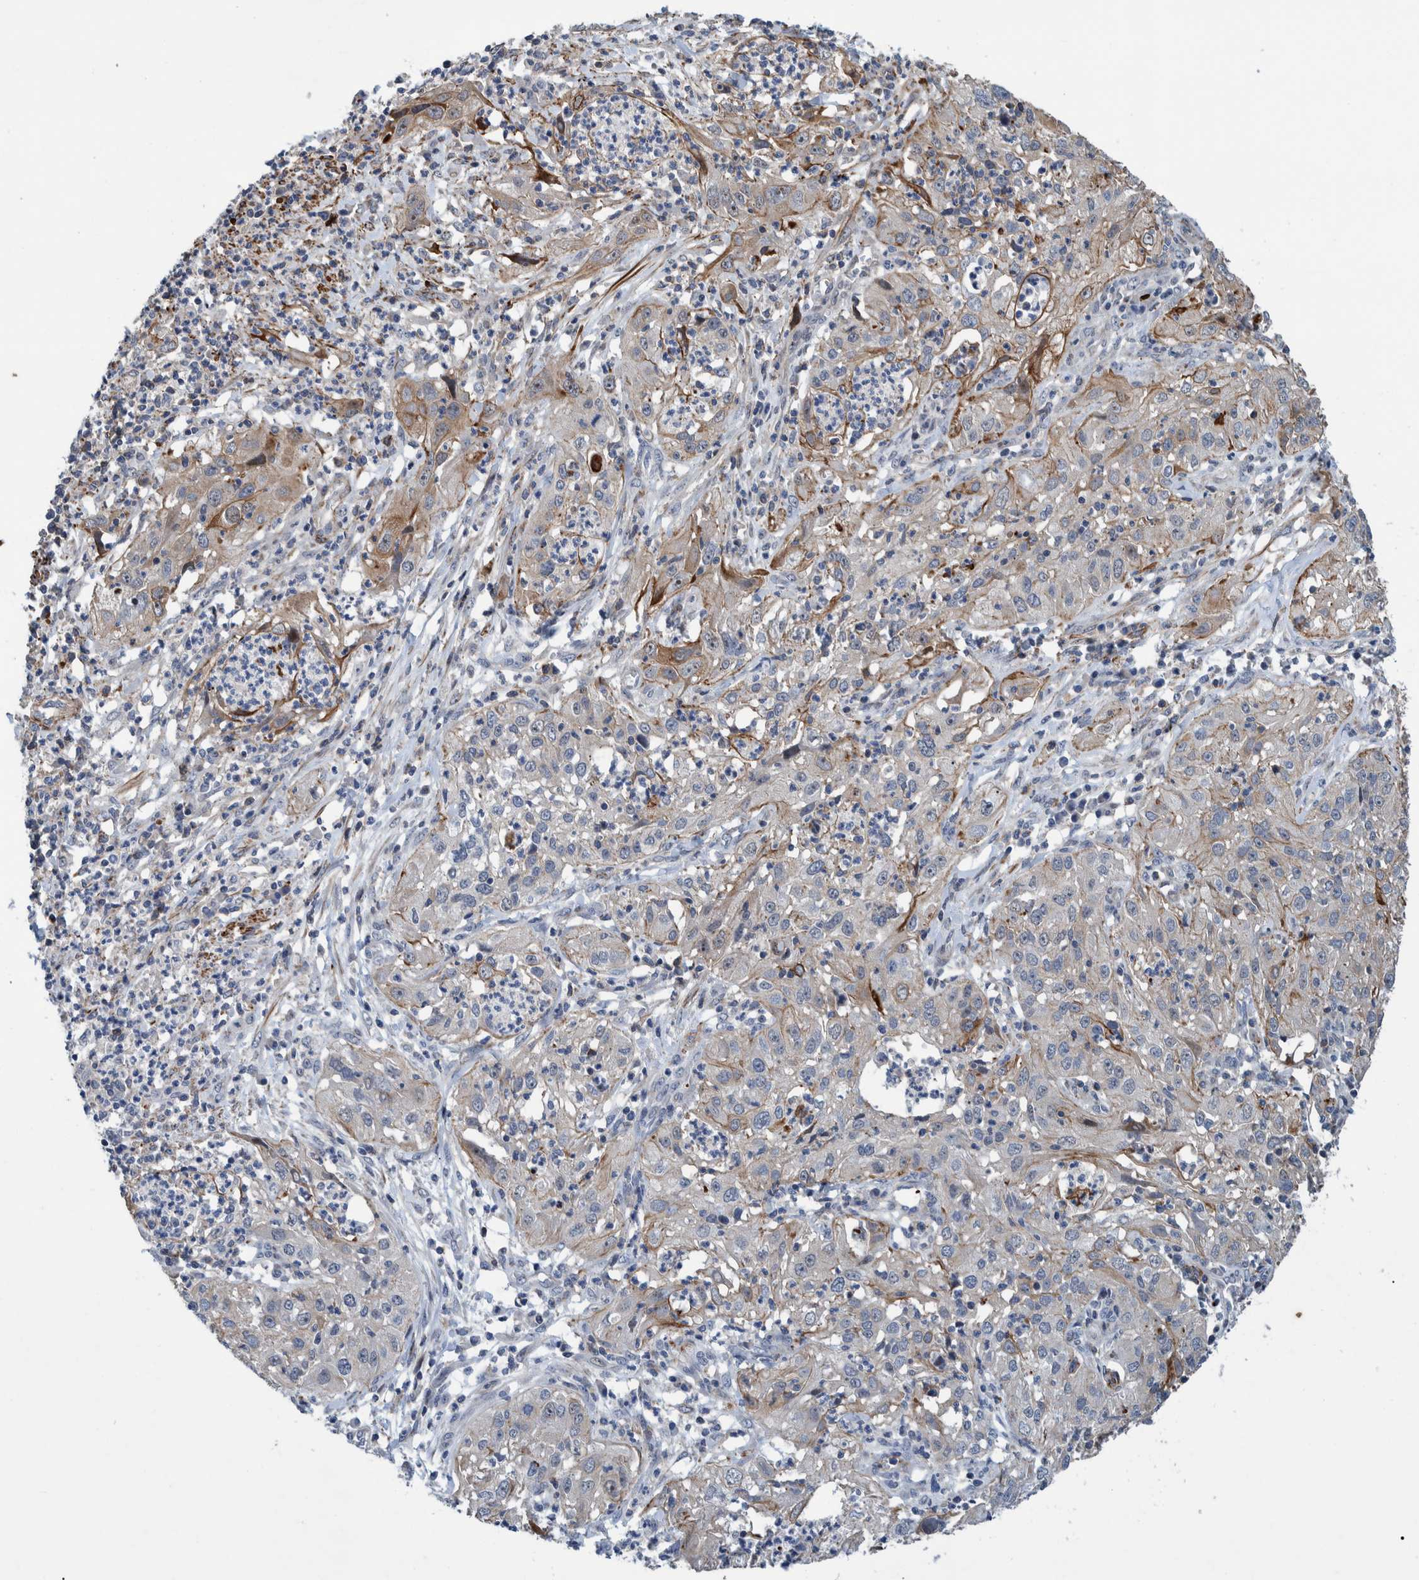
{"staining": {"intensity": "weak", "quantity": "<25%", "location": "cytoplasmic/membranous"}, "tissue": "cervical cancer", "cell_type": "Tumor cells", "image_type": "cancer", "snomed": [{"axis": "morphology", "description": "Squamous cell carcinoma, NOS"}, {"axis": "topography", "description": "Cervix"}], "caption": "A high-resolution histopathology image shows immunohistochemistry (IHC) staining of cervical cancer (squamous cell carcinoma), which shows no significant positivity in tumor cells. (DAB (3,3'-diaminobenzidine) IHC with hematoxylin counter stain).", "gene": "MKS1", "patient": {"sex": "female", "age": 32}}